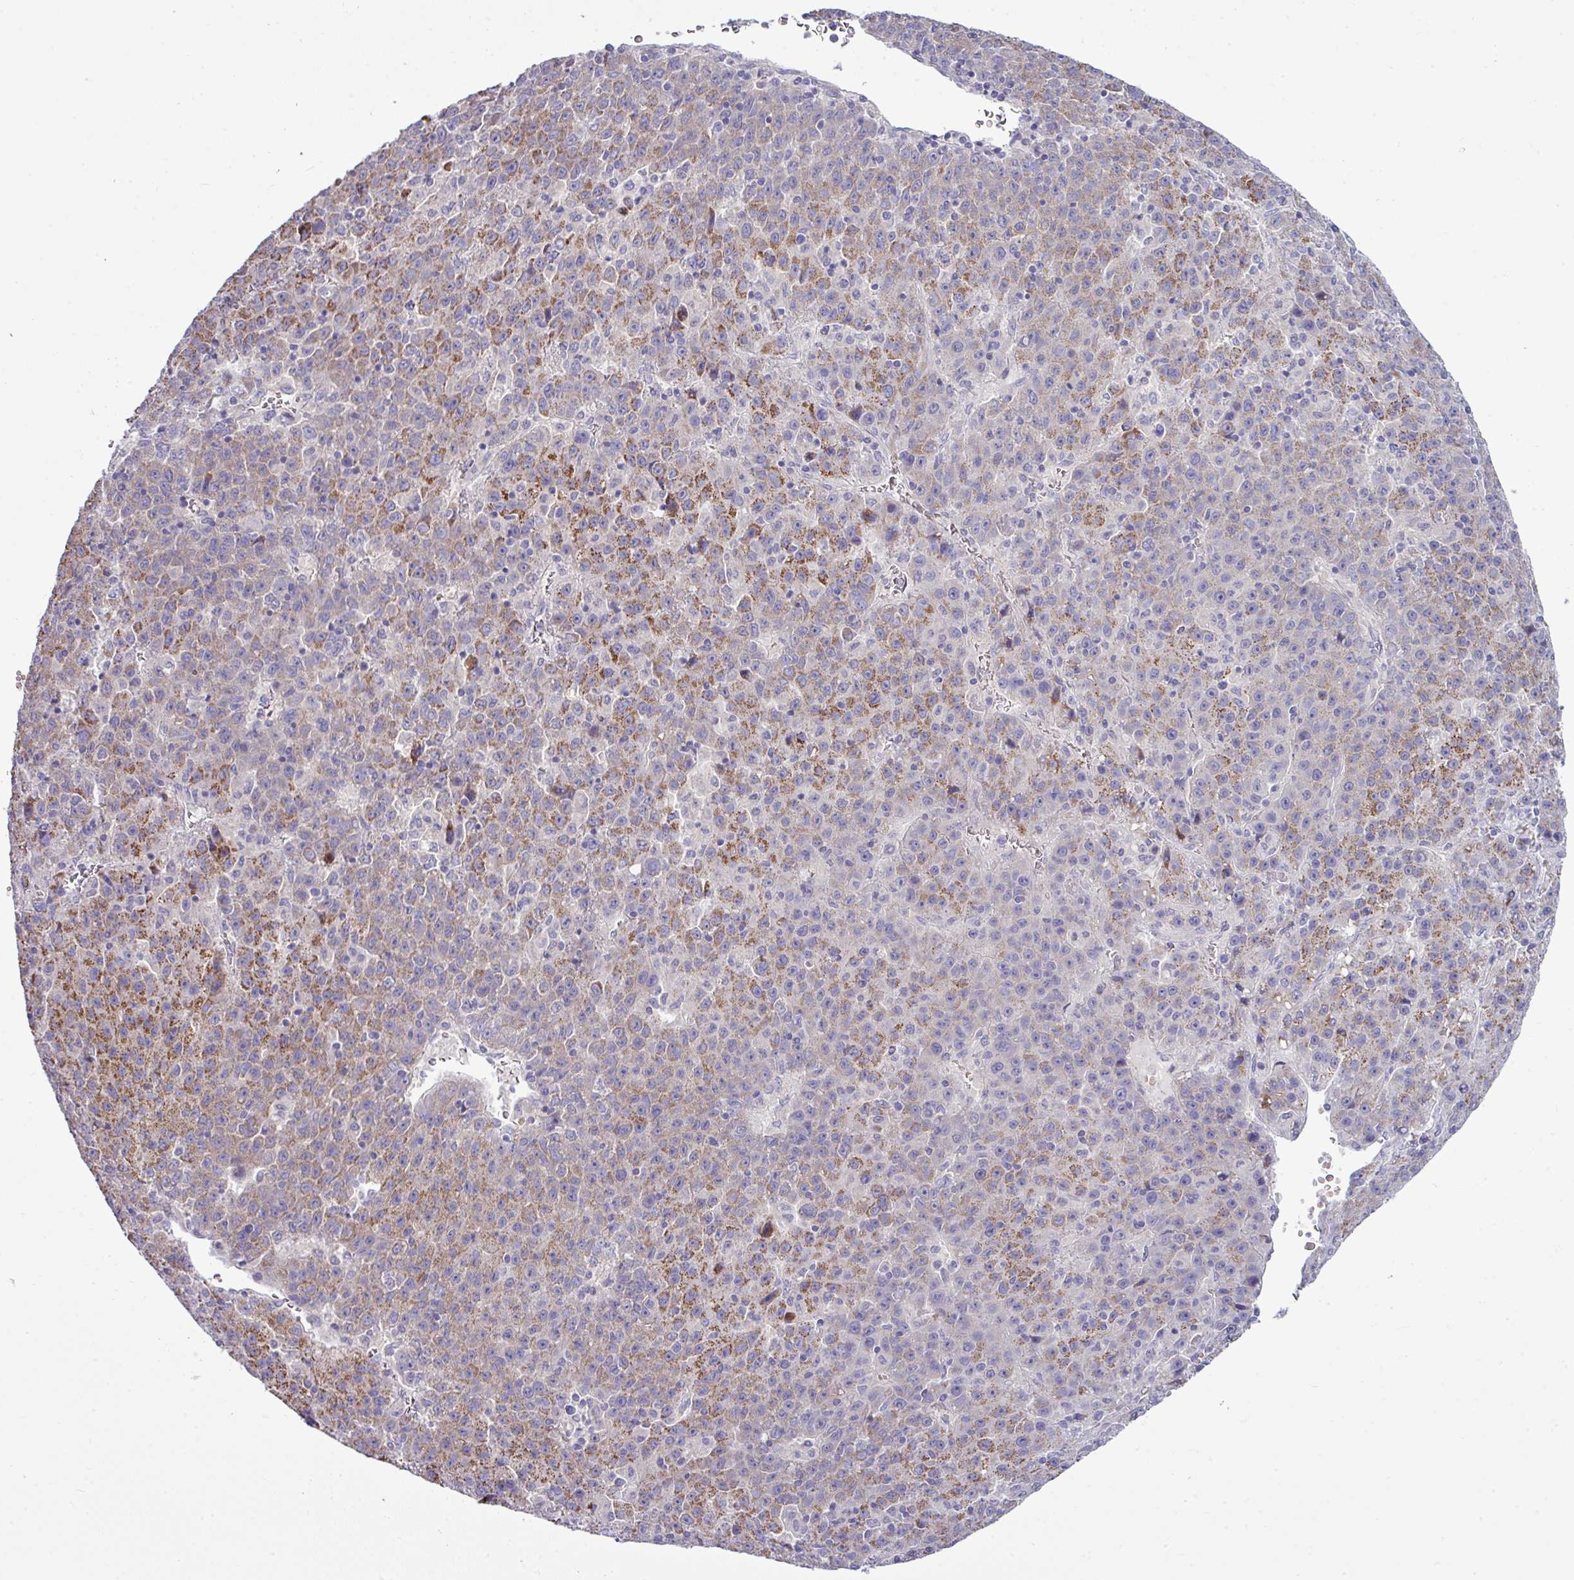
{"staining": {"intensity": "strong", "quantity": "25%-75%", "location": "cytoplasmic/membranous"}, "tissue": "liver cancer", "cell_type": "Tumor cells", "image_type": "cancer", "snomed": [{"axis": "morphology", "description": "Carcinoma, Hepatocellular, NOS"}, {"axis": "topography", "description": "Liver"}], "caption": "Protein staining shows strong cytoplasmic/membranous expression in approximately 25%-75% of tumor cells in liver hepatocellular carcinoma.", "gene": "ACAP3", "patient": {"sex": "female", "age": 53}}